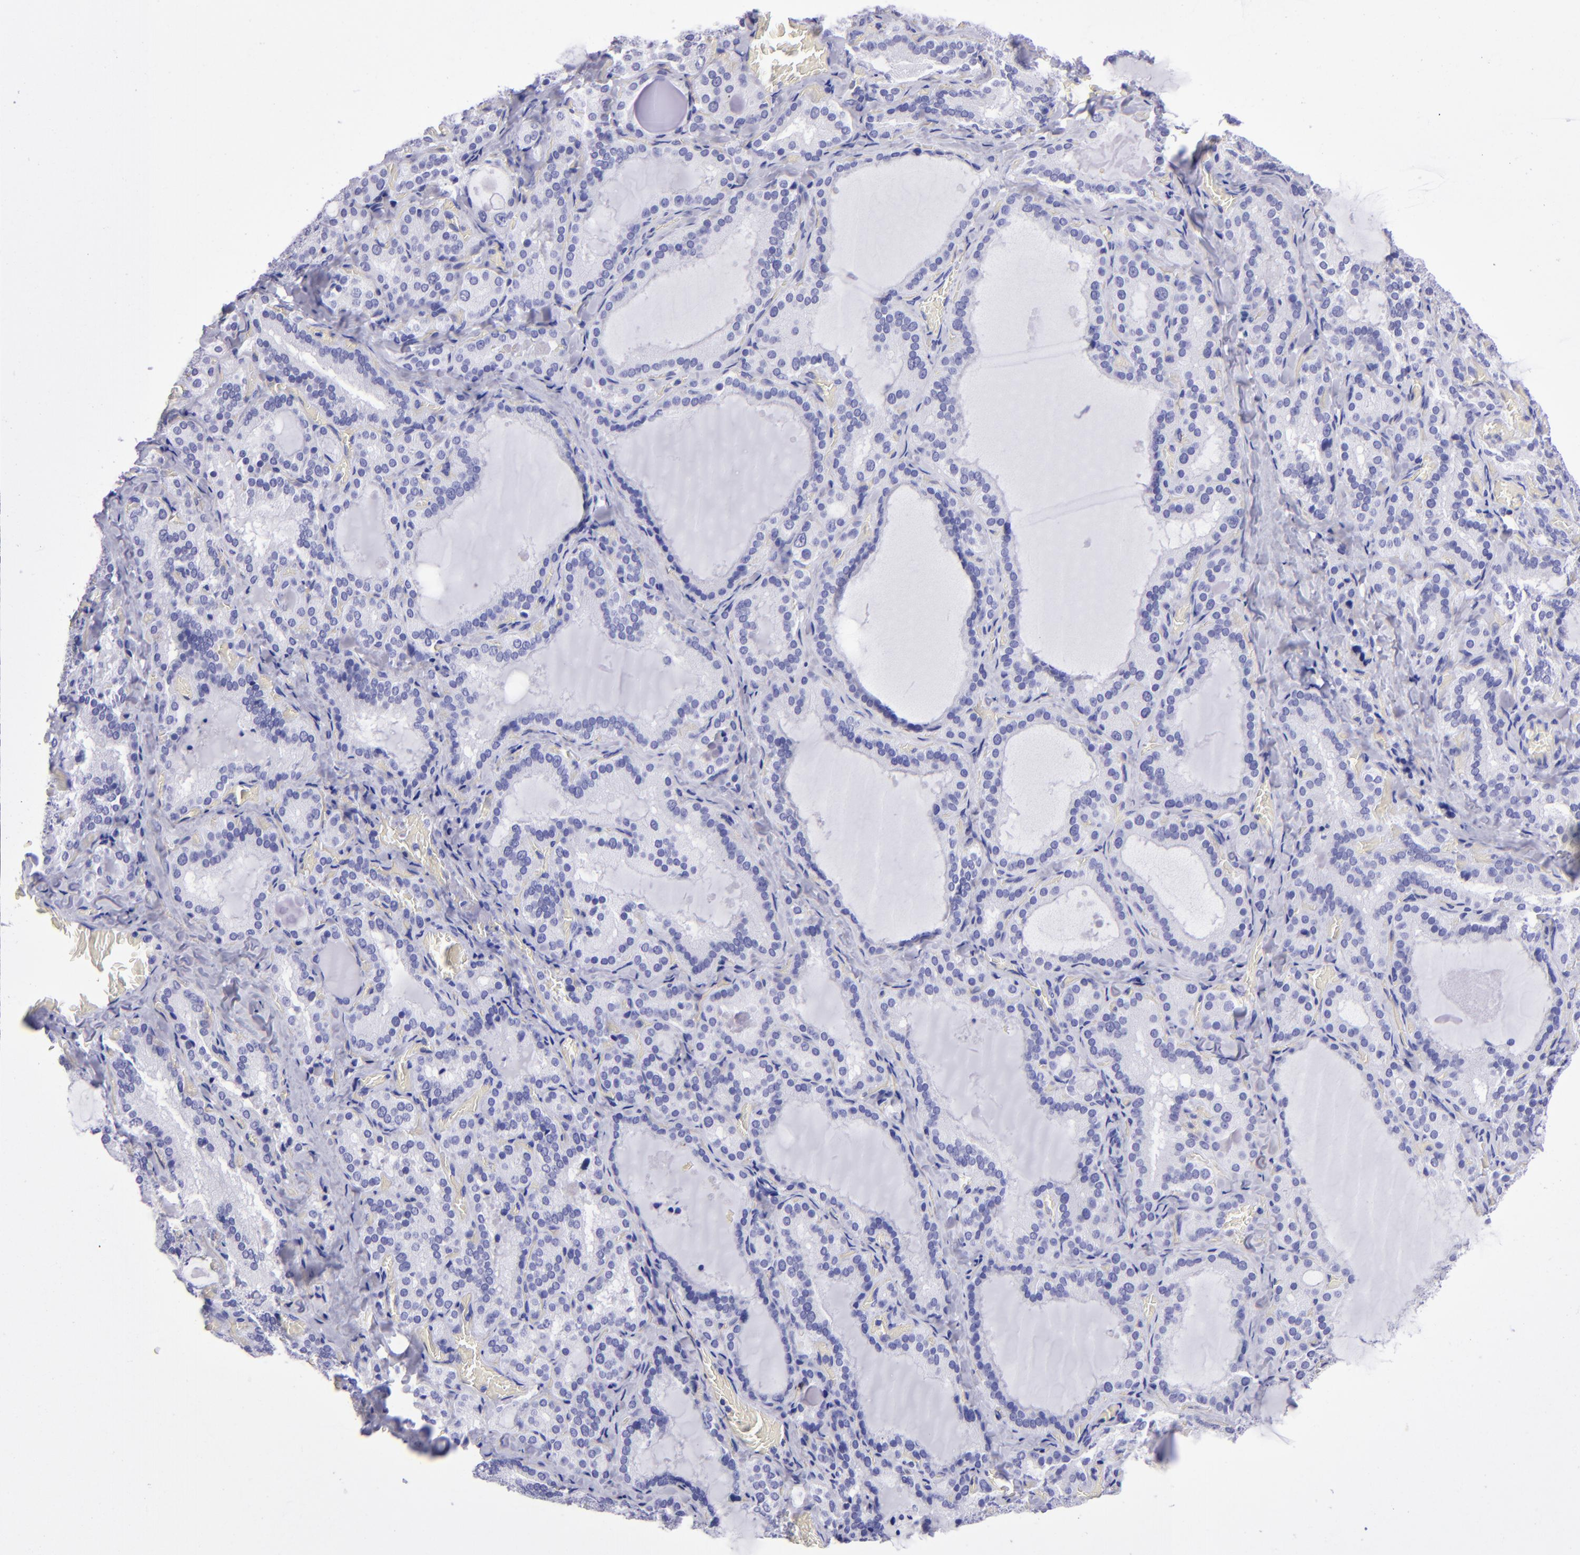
{"staining": {"intensity": "negative", "quantity": "none", "location": "none"}, "tissue": "thyroid gland", "cell_type": "Glandular cells", "image_type": "normal", "snomed": [{"axis": "morphology", "description": "Normal tissue, NOS"}, {"axis": "topography", "description": "Thyroid gland"}], "caption": "Immunohistochemical staining of benign human thyroid gland exhibits no significant expression in glandular cells.", "gene": "TYRP1", "patient": {"sex": "female", "age": 33}}